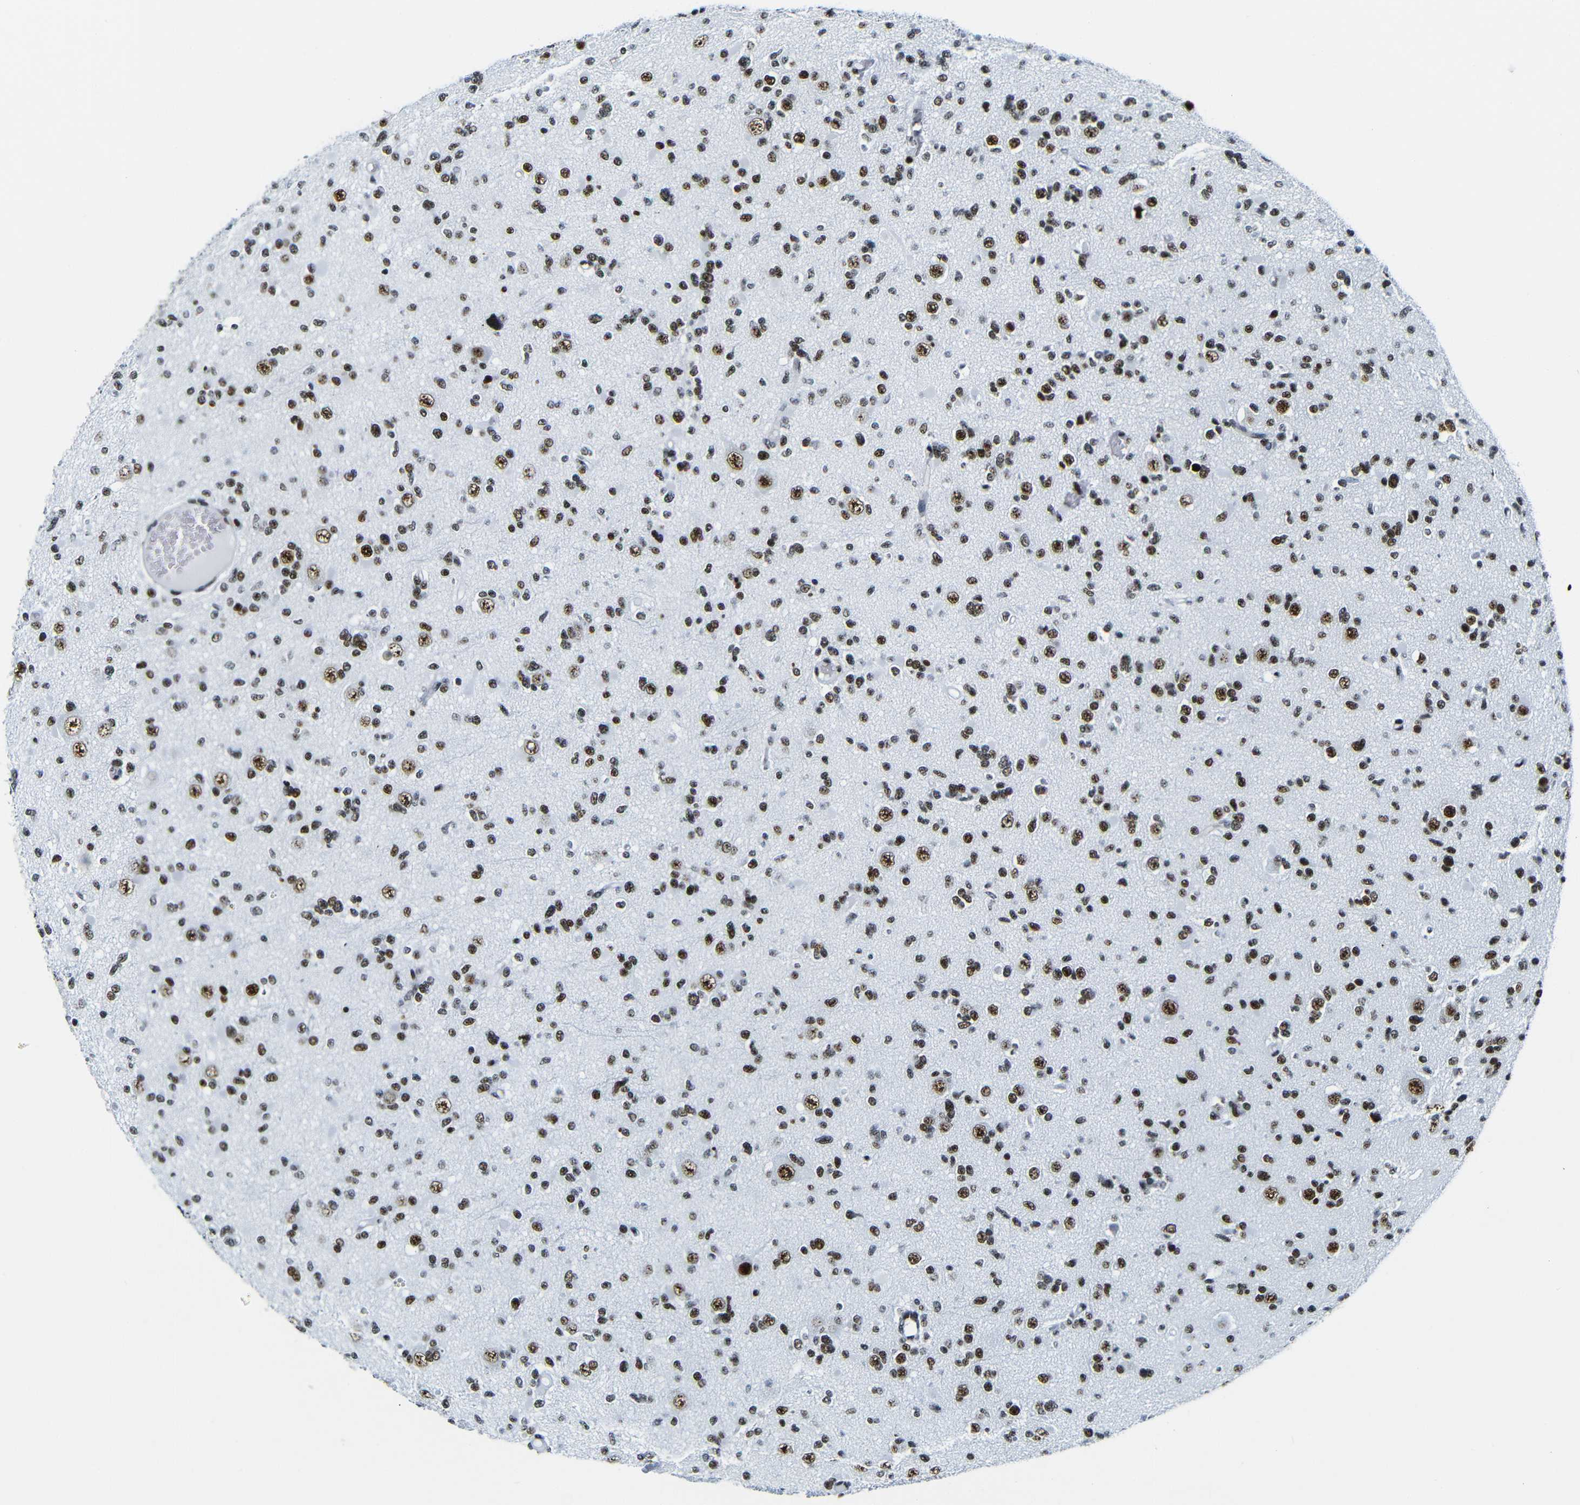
{"staining": {"intensity": "strong", "quantity": ">75%", "location": "nuclear"}, "tissue": "glioma", "cell_type": "Tumor cells", "image_type": "cancer", "snomed": [{"axis": "morphology", "description": "Glioma, malignant, Low grade"}, {"axis": "topography", "description": "Brain"}], "caption": "Tumor cells exhibit strong nuclear staining in about >75% of cells in glioma.", "gene": "SRSF1", "patient": {"sex": "female", "age": 22}}